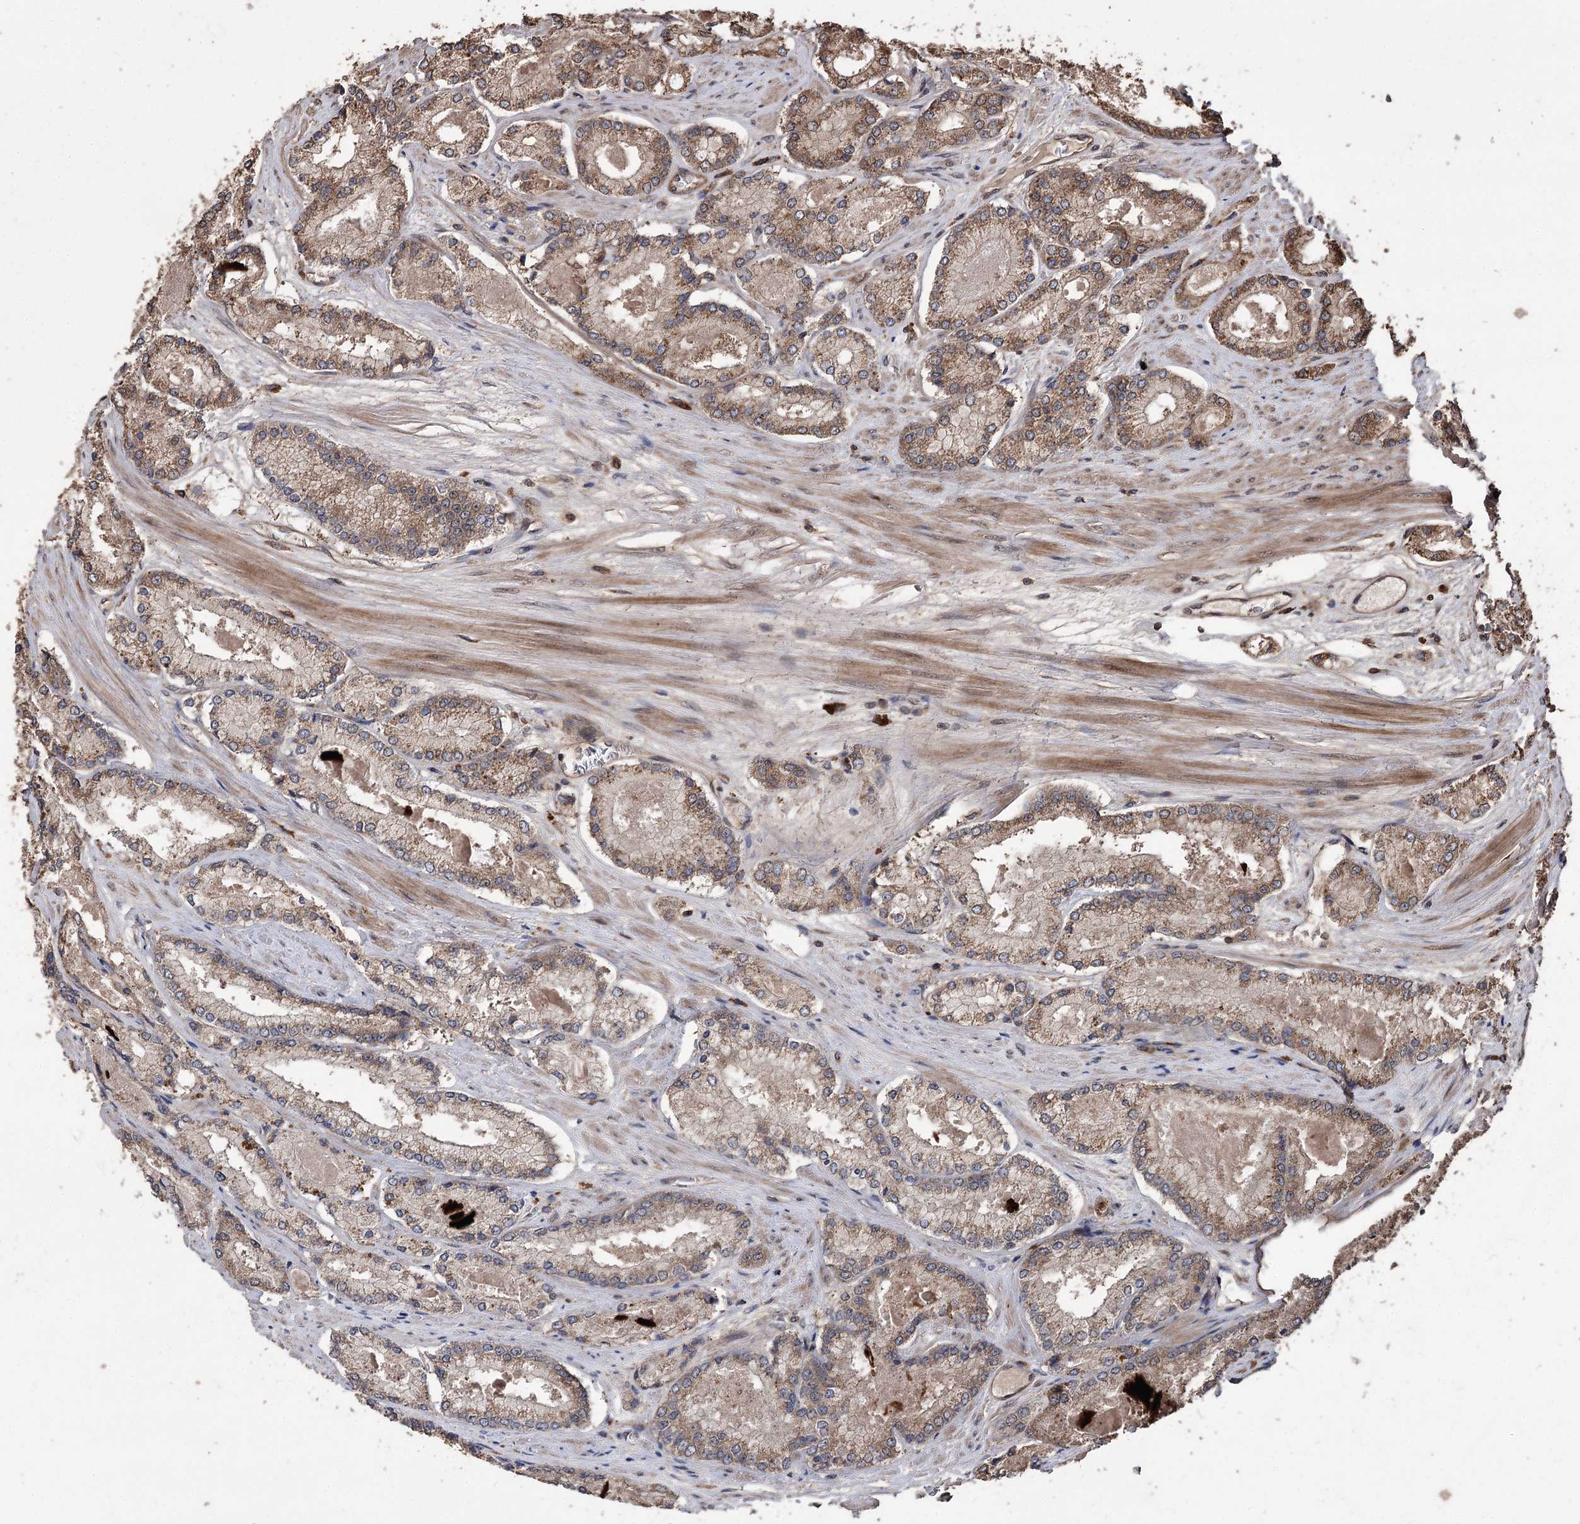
{"staining": {"intensity": "moderate", "quantity": ">75%", "location": "cytoplasmic/membranous"}, "tissue": "prostate cancer", "cell_type": "Tumor cells", "image_type": "cancer", "snomed": [{"axis": "morphology", "description": "Adenocarcinoma, Low grade"}, {"axis": "topography", "description": "Prostate"}], "caption": "Immunohistochemical staining of human prostate adenocarcinoma (low-grade) reveals medium levels of moderate cytoplasmic/membranous positivity in about >75% of tumor cells.", "gene": "RASSF3", "patient": {"sex": "male", "age": 74}}